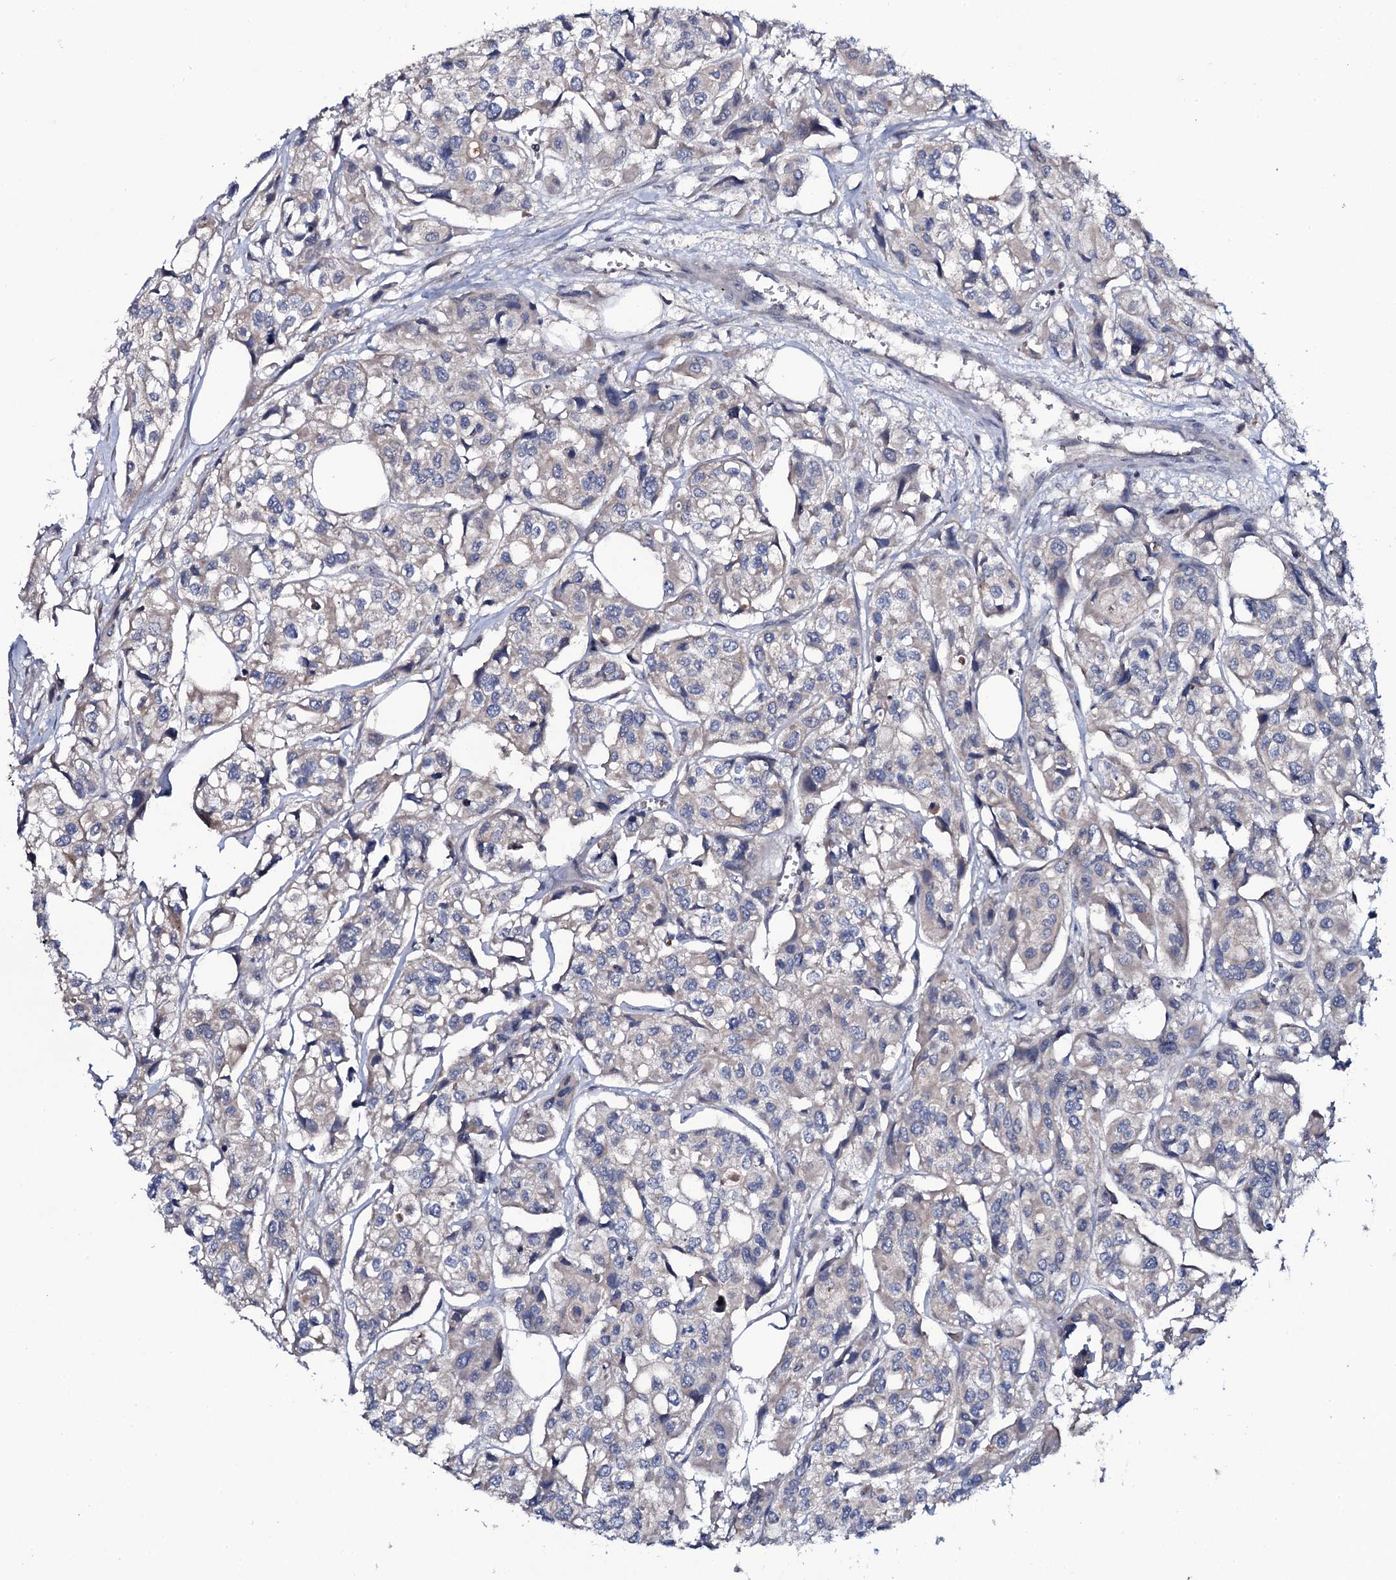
{"staining": {"intensity": "weak", "quantity": "25%-75%", "location": "cytoplasmic/membranous"}, "tissue": "urothelial cancer", "cell_type": "Tumor cells", "image_type": "cancer", "snomed": [{"axis": "morphology", "description": "Urothelial carcinoma, High grade"}, {"axis": "topography", "description": "Urinary bladder"}], "caption": "Human high-grade urothelial carcinoma stained with a protein marker shows weak staining in tumor cells.", "gene": "SNAP23", "patient": {"sex": "male", "age": 67}}